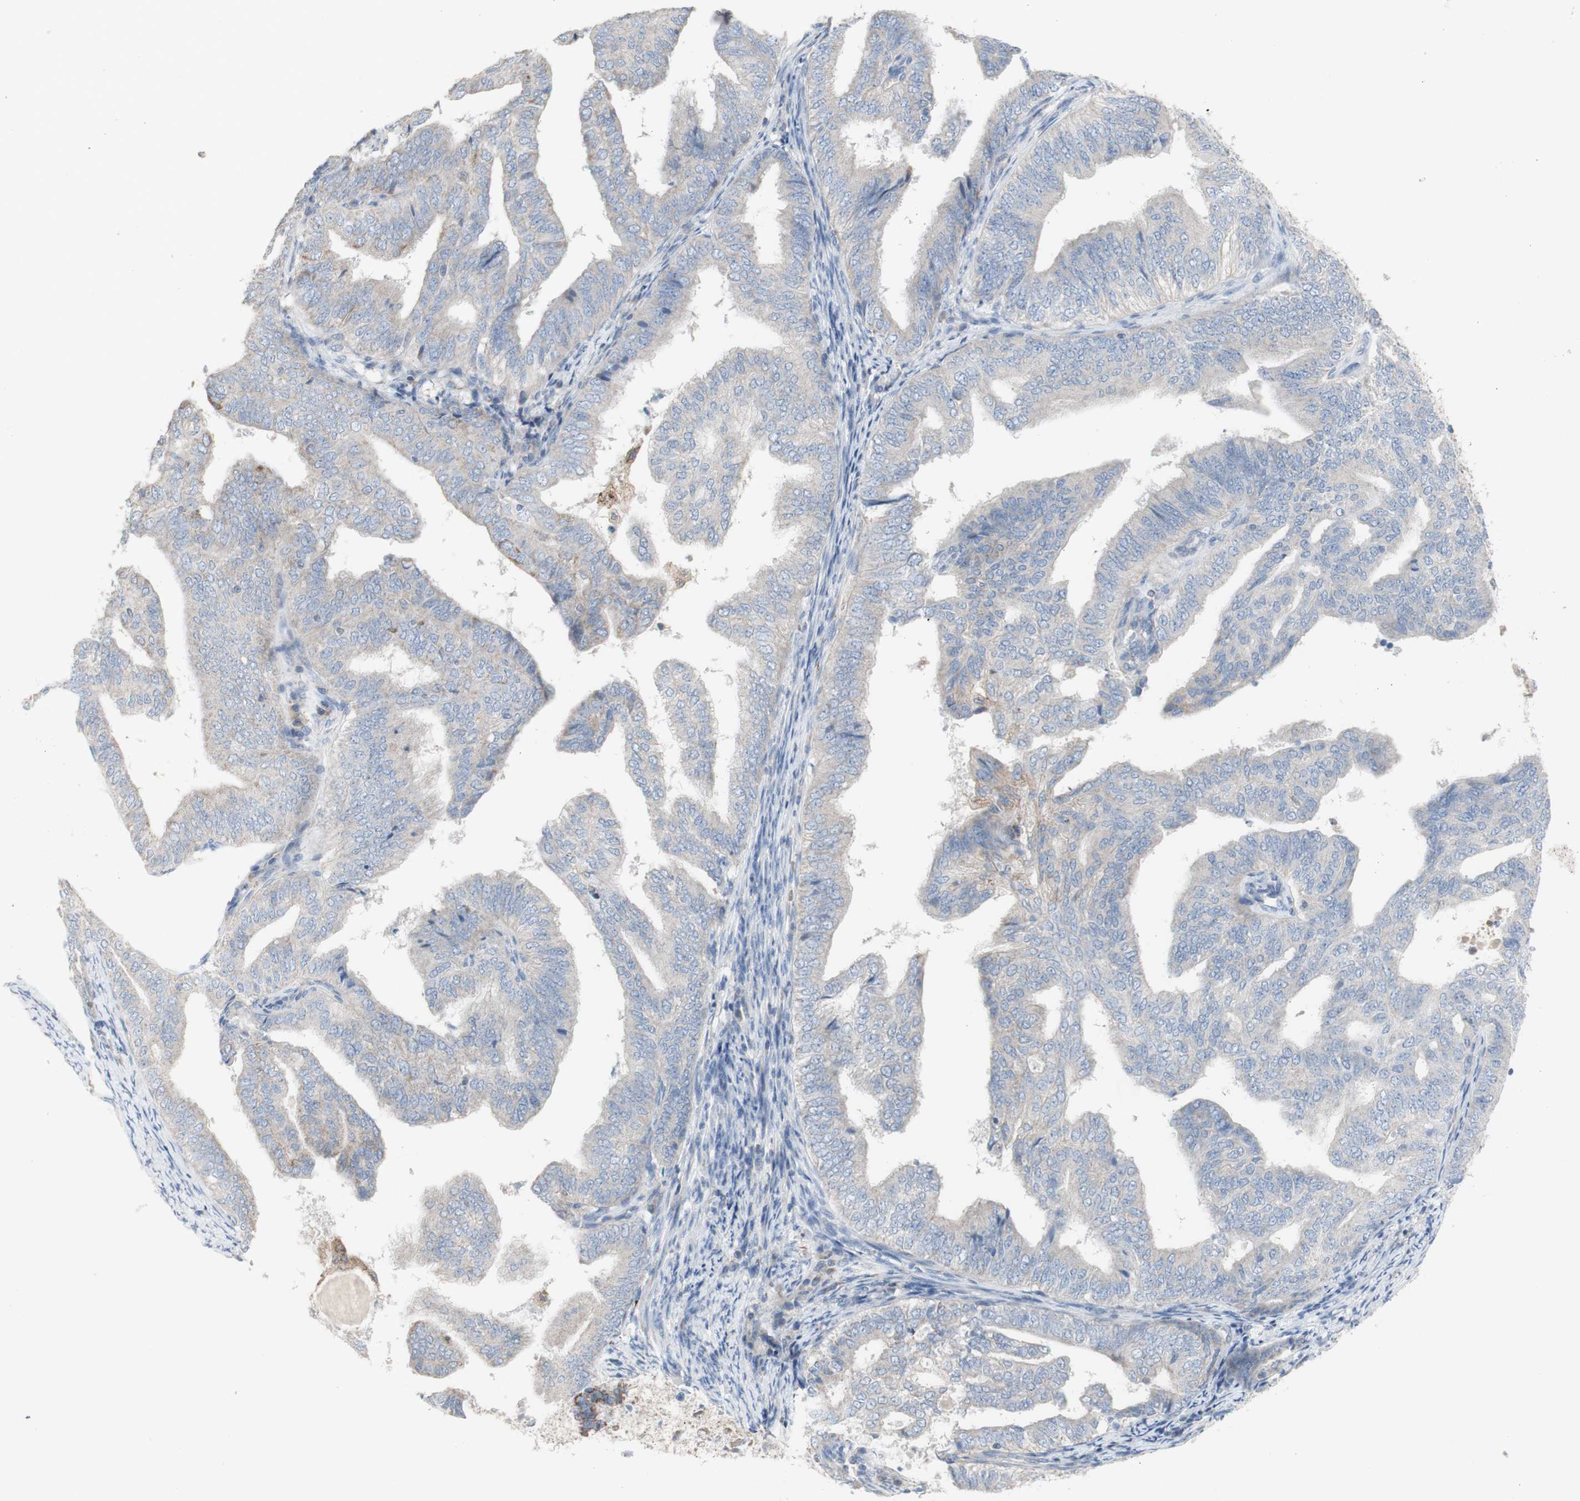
{"staining": {"intensity": "weak", "quantity": "<25%", "location": "cytoplasmic/membranous"}, "tissue": "endometrial cancer", "cell_type": "Tumor cells", "image_type": "cancer", "snomed": [{"axis": "morphology", "description": "Adenocarcinoma, NOS"}, {"axis": "topography", "description": "Endometrium"}], "caption": "IHC photomicrograph of human endometrial adenocarcinoma stained for a protein (brown), which shows no expression in tumor cells.", "gene": "CNTNAP1", "patient": {"sex": "female", "age": 58}}